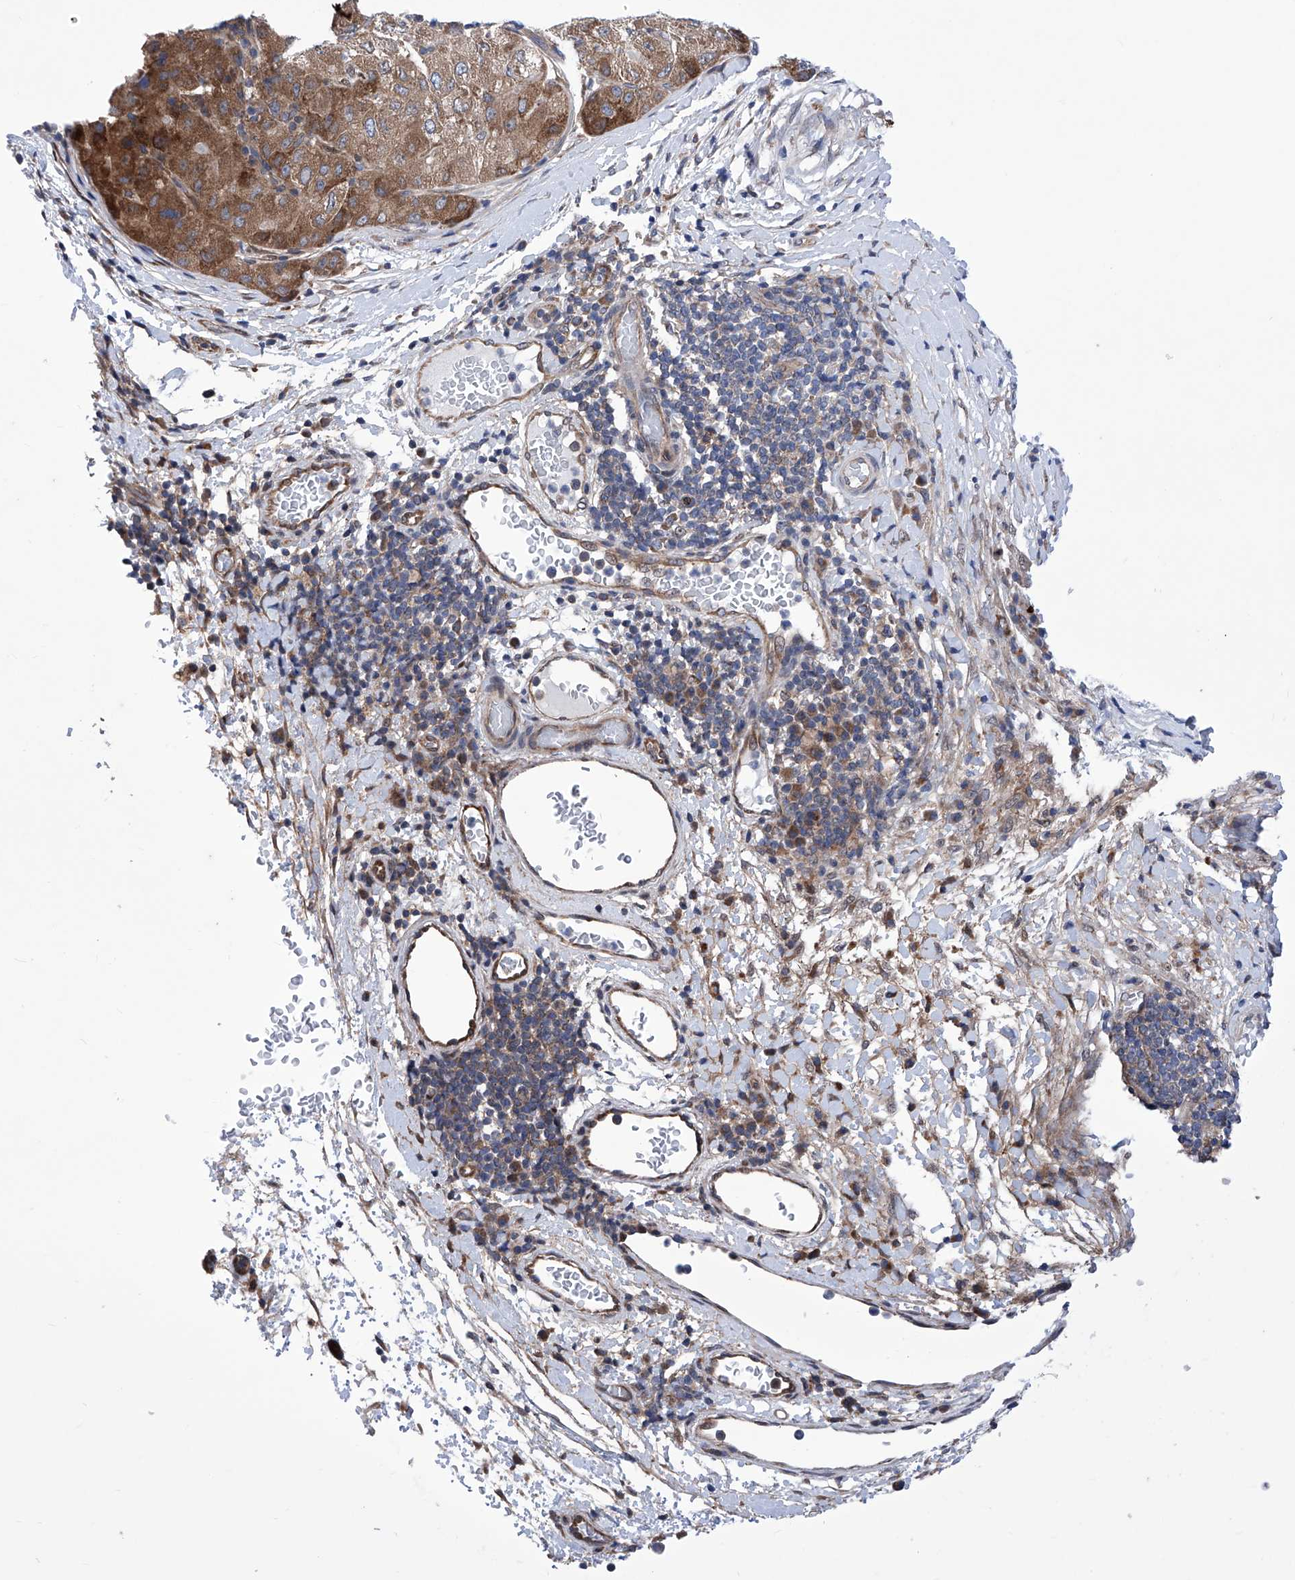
{"staining": {"intensity": "moderate", "quantity": ">75%", "location": "cytoplasmic/membranous"}, "tissue": "liver cancer", "cell_type": "Tumor cells", "image_type": "cancer", "snomed": [{"axis": "morphology", "description": "Carcinoma, Hepatocellular, NOS"}, {"axis": "topography", "description": "Liver"}], "caption": "Brown immunohistochemical staining in liver hepatocellular carcinoma shows moderate cytoplasmic/membranous expression in approximately >75% of tumor cells.", "gene": "KTI12", "patient": {"sex": "male", "age": 80}}